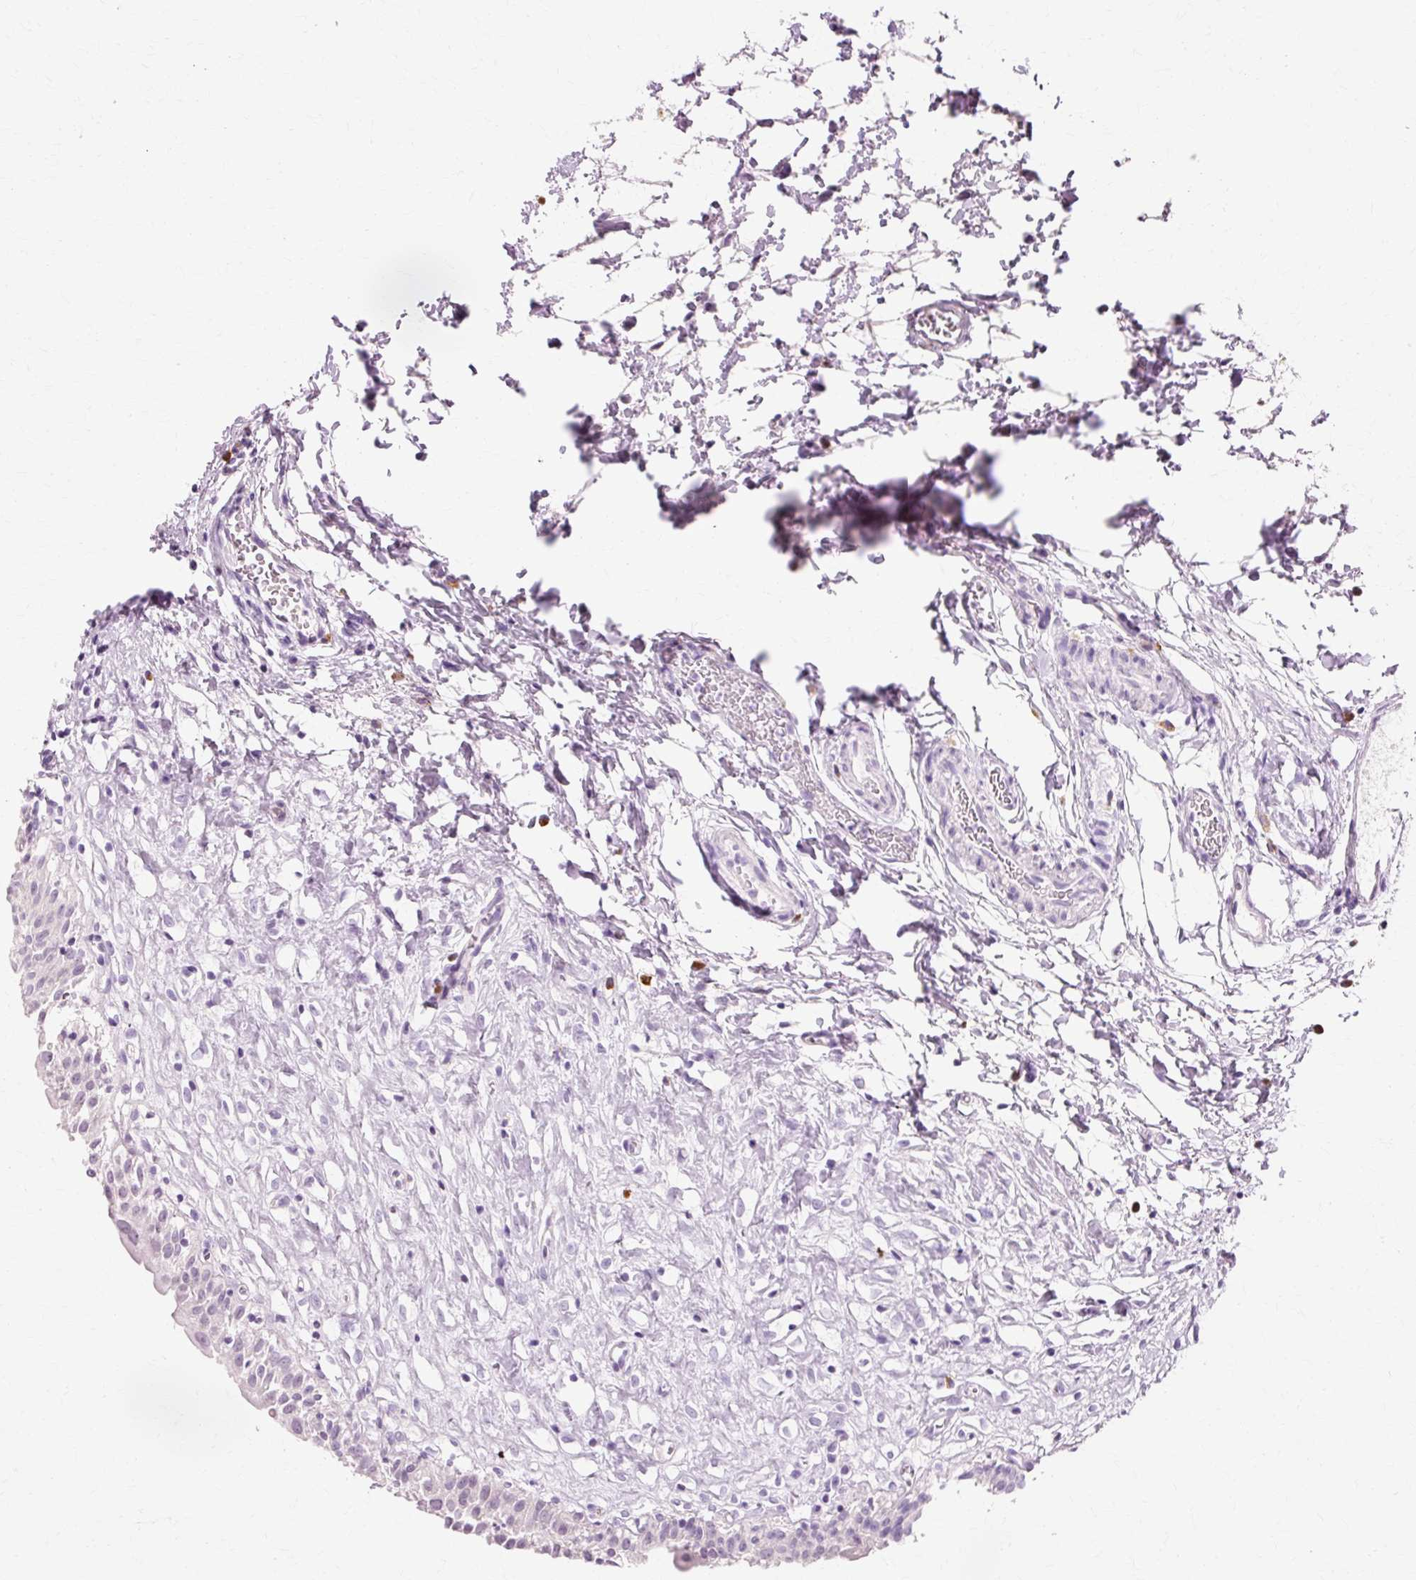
{"staining": {"intensity": "negative", "quantity": "none", "location": "none"}, "tissue": "urinary bladder", "cell_type": "Urothelial cells", "image_type": "normal", "snomed": [{"axis": "morphology", "description": "Normal tissue, NOS"}, {"axis": "topography", "description": "Urinary bladder"}], "caption": "An image of human urinary bladder is negative for staining in urothelial cells. Brightfield microscopy of IHC stained with DAB (3,3'-diaminobenzidine) (brown) and hematoxylin (blue), captured at high magnification.", "gene": "VN1R2", "patient": {"sex": "male", "age": 51}}